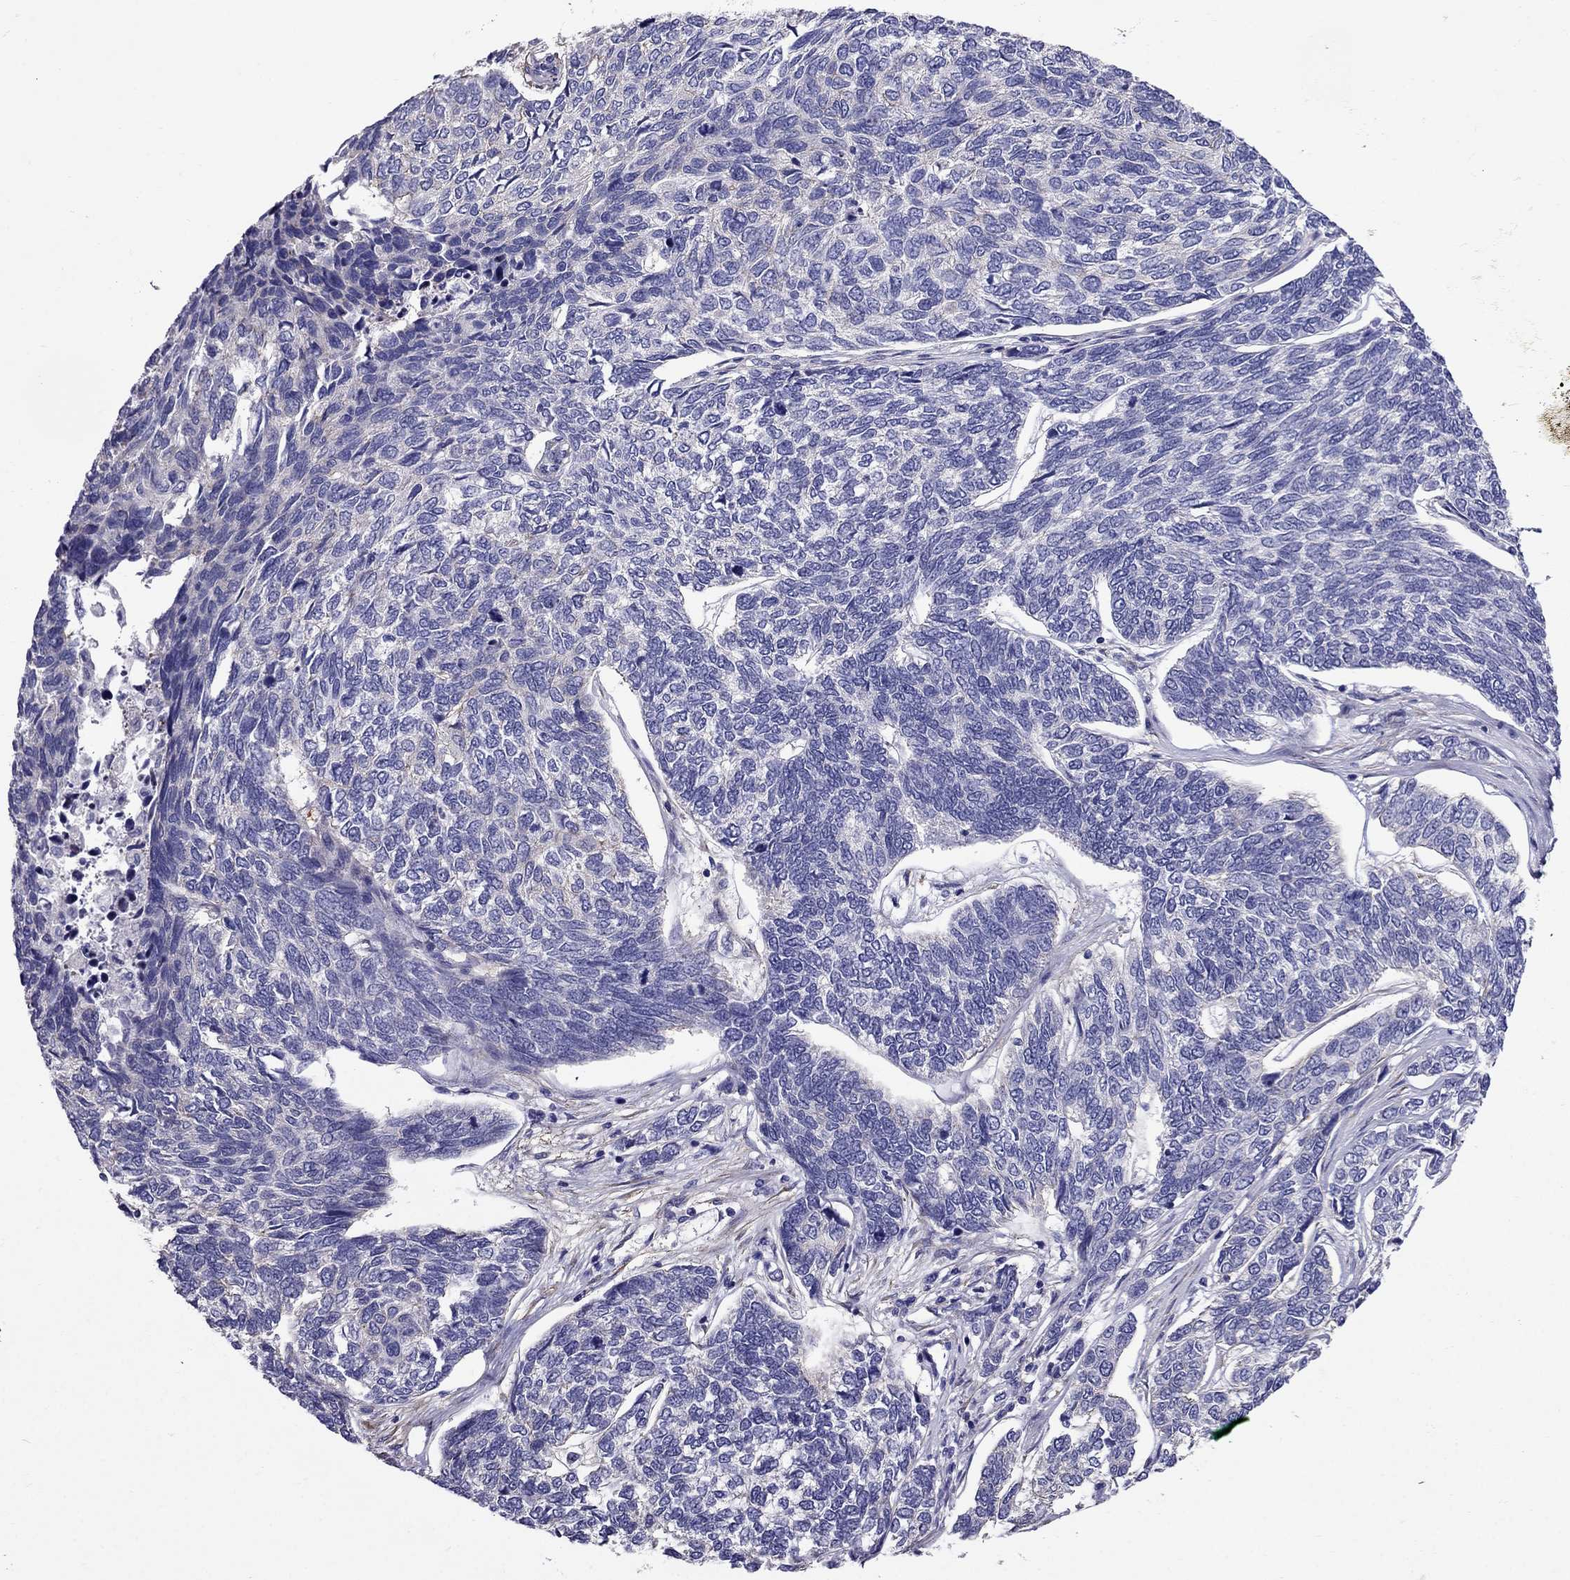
{"staining": {"intensity": "negative", "quantity": "none", "location": "none"}, "tissue": "skin cancer", "cell_type": "Tumor cells", "image_type": "cancer", "snomed": [{"axis": "morphology", "description": "Basal cell carcinoma"}, {"axis": "topography", "description": "Skin"}], "caption": "Basal cell carcinoma (skin) was stained to show a protein in brown. There is no significant expression in tumor cells.", "gene": "GPR50", "patient": {"sex": "female", "age": 65}}